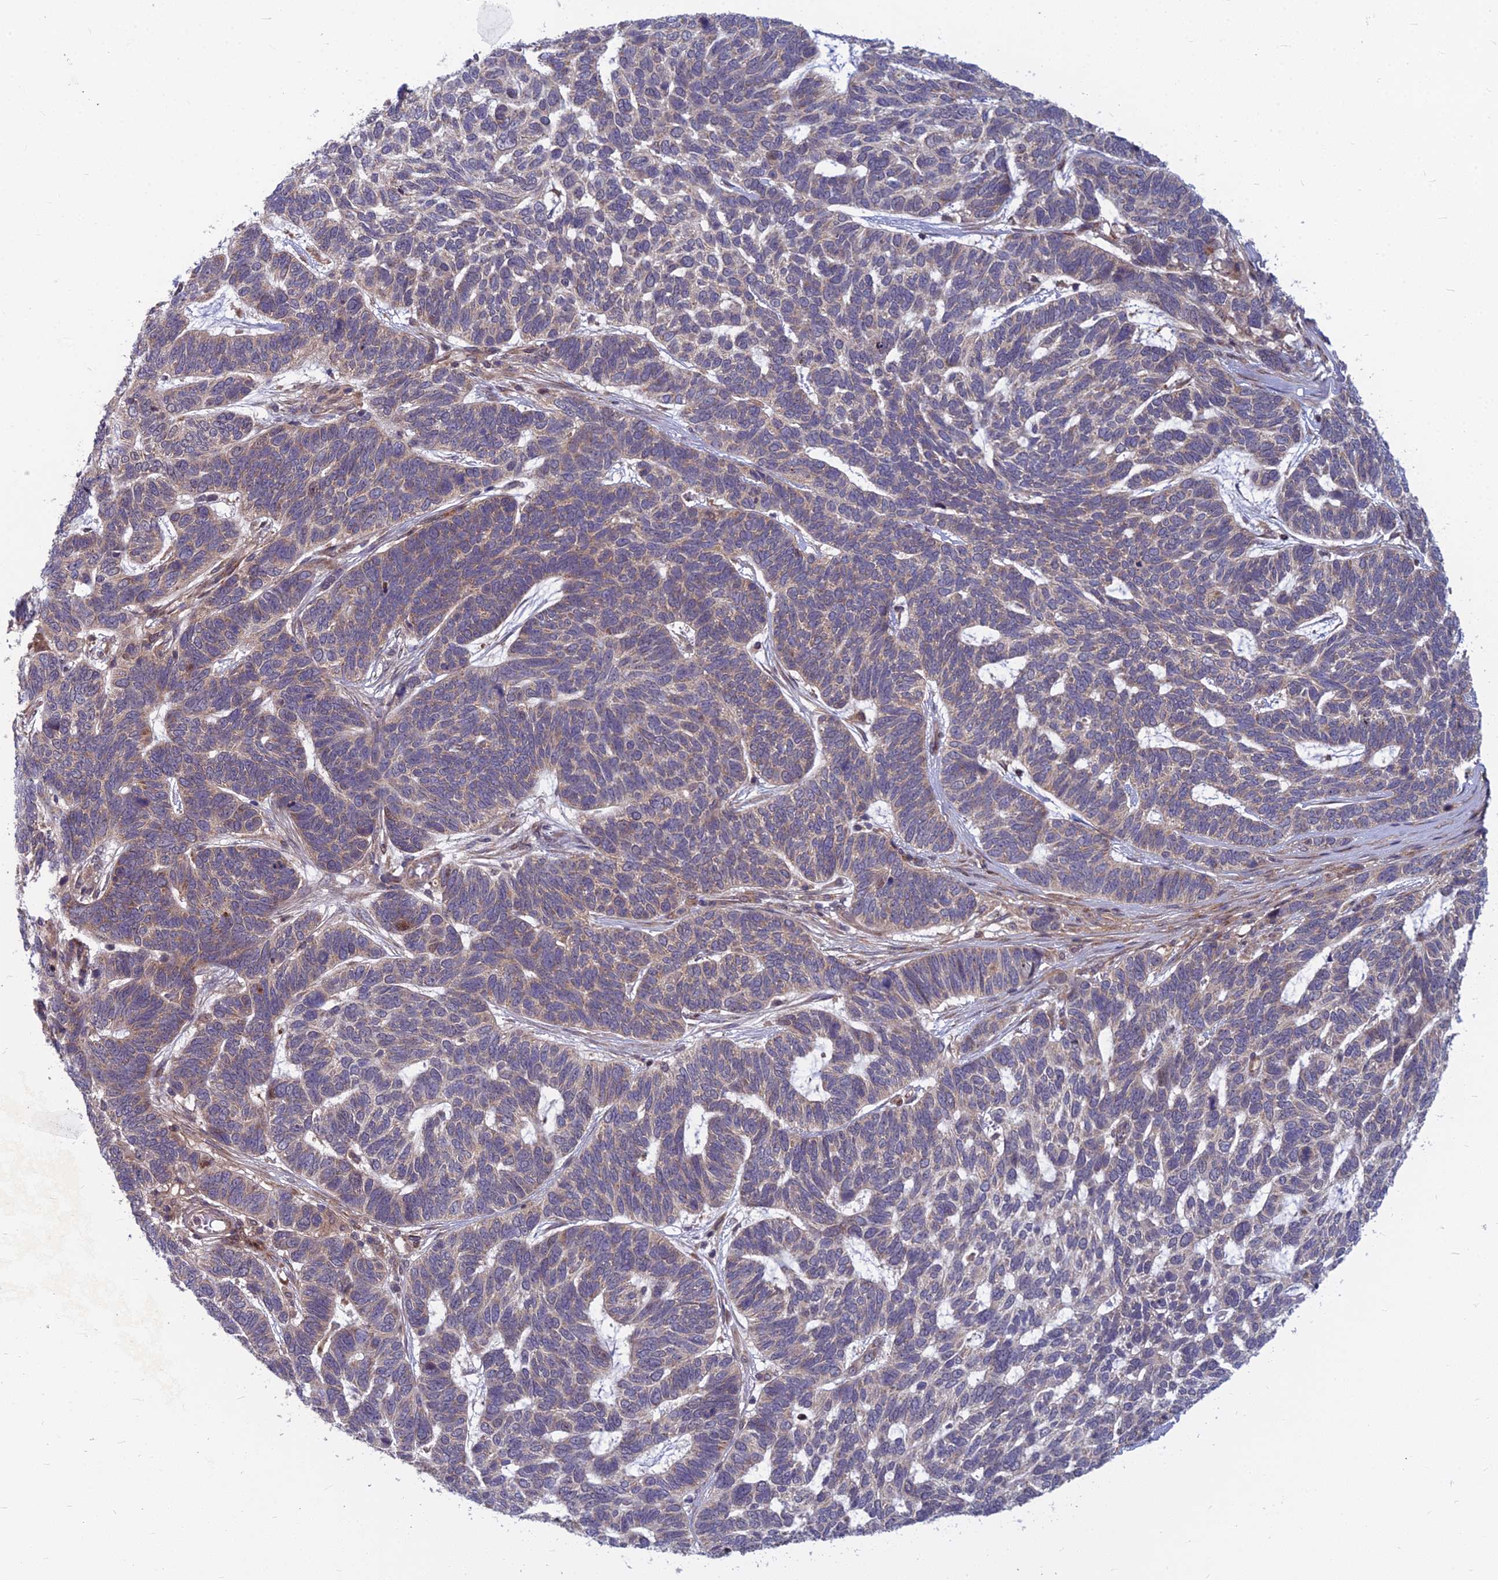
{"staining": {"intensity": "weak", "quantity": "<25%", "location": "cytoplasmic/membranous"}, "tissue": "skin cancer", "cell_type": "Tumor cells", "image_type": "cancer", "snomed": [{"axis": "morphology", "description": "Basal cell carcinoma"}, {"axis": "topography", "description": "Skin"}], "caption": "This micrograph is of skin cancer stained with immunohistochemistry (IHC) to label a protein in brown with the nuclei are counter-stained blue. There is no staining in tumor cells.", "gene": "COMMD2", "patient": {"sex": "female", "age": 65}}